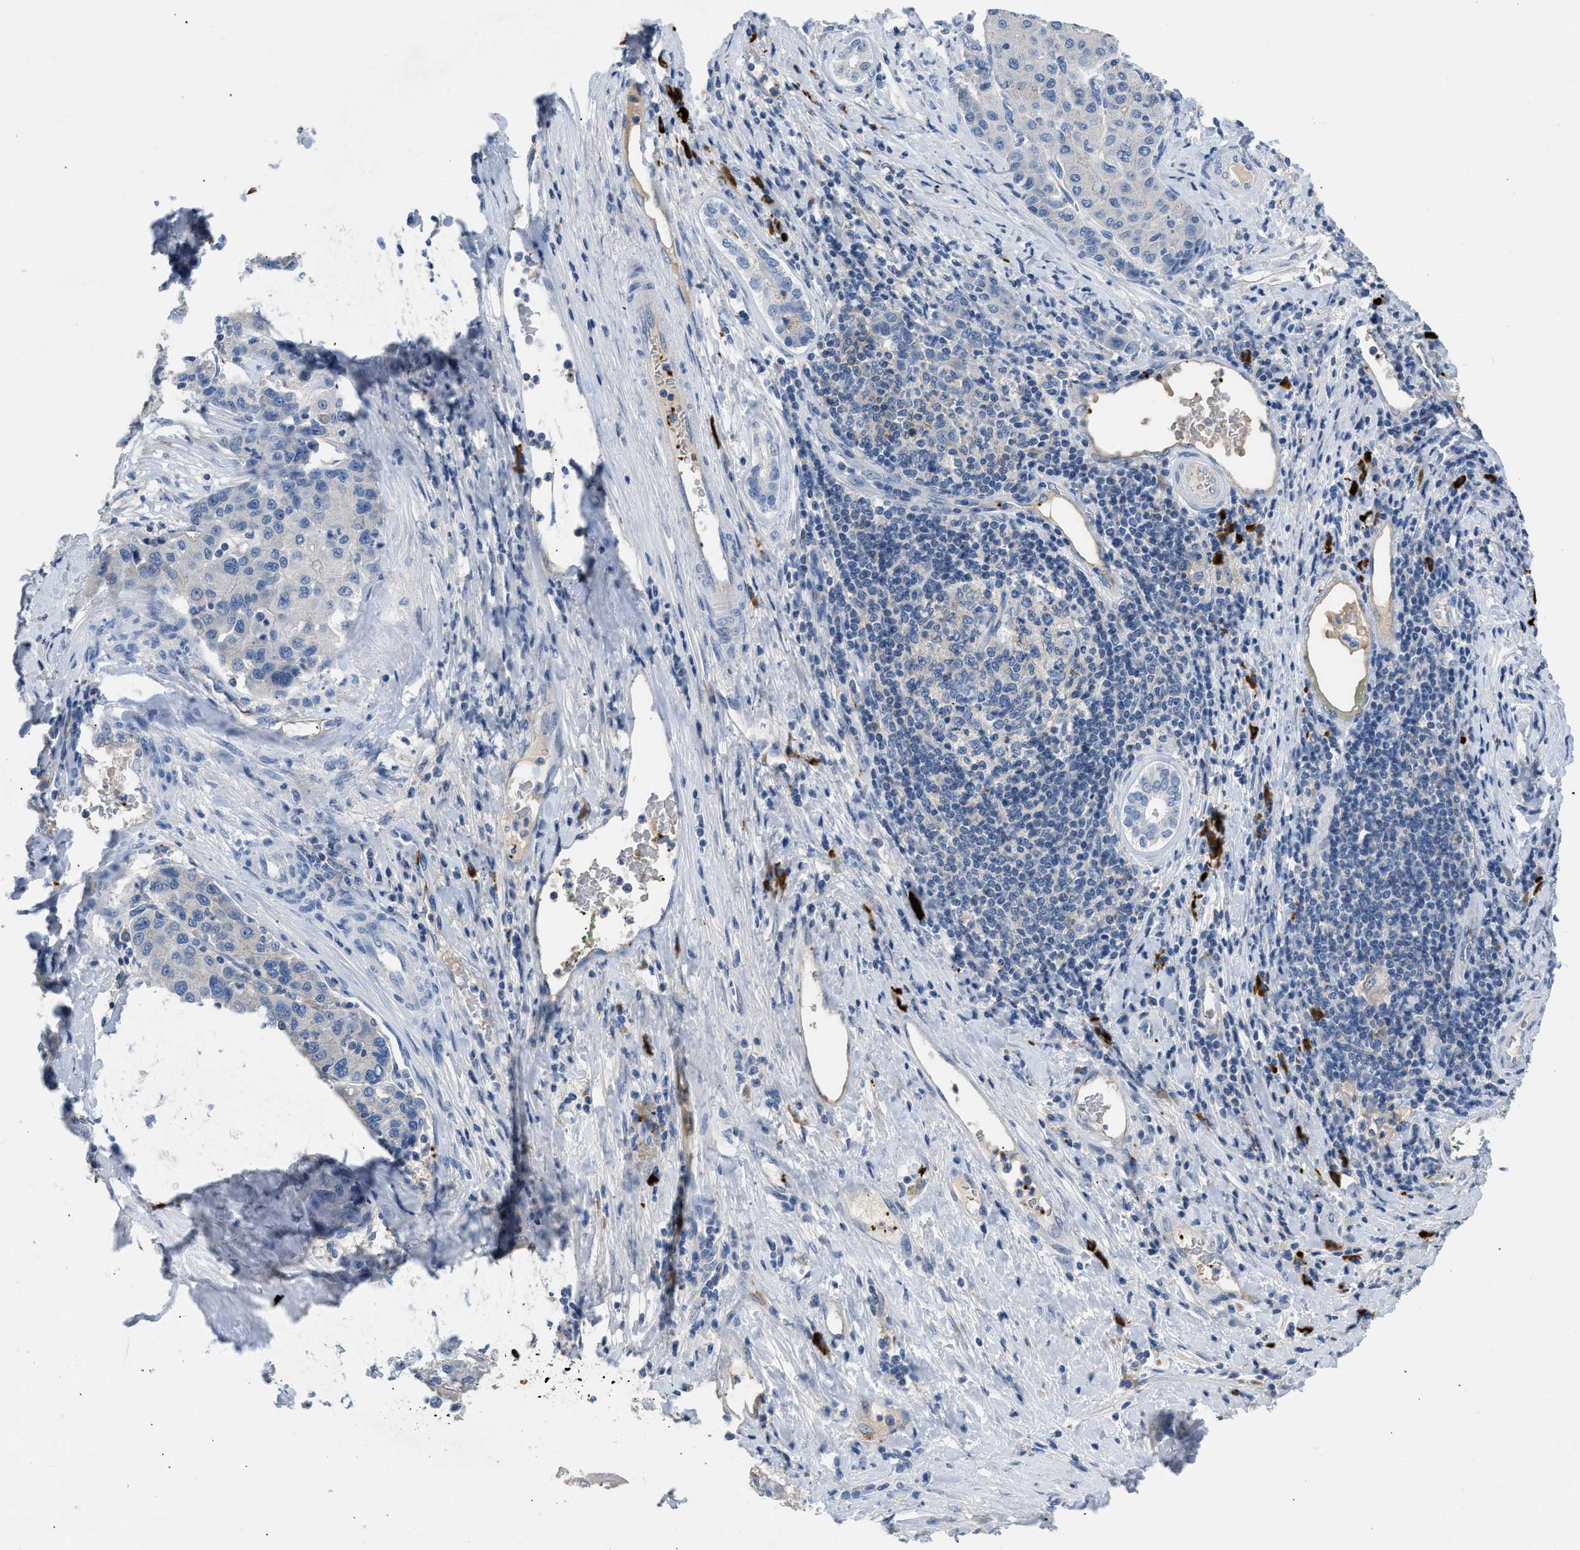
{"staining": {"intensity": "negative", "quantity": "none", "location": "none"}, "tissue": "liver cancer", "cell_type": "Tumor cells", "image_type": "cancer", "snomed": [{"axis": "morphology", "description": "Carcinoma, Hepatocellular, NOS"}, {"axis": "topography", "description": "Liver"}], "caption": "Tumor cells show no significant protein staining in liver hepatocellular carcinoma.", "gene": "FGF18", "patient": {"sex": "male", "age": 65}}